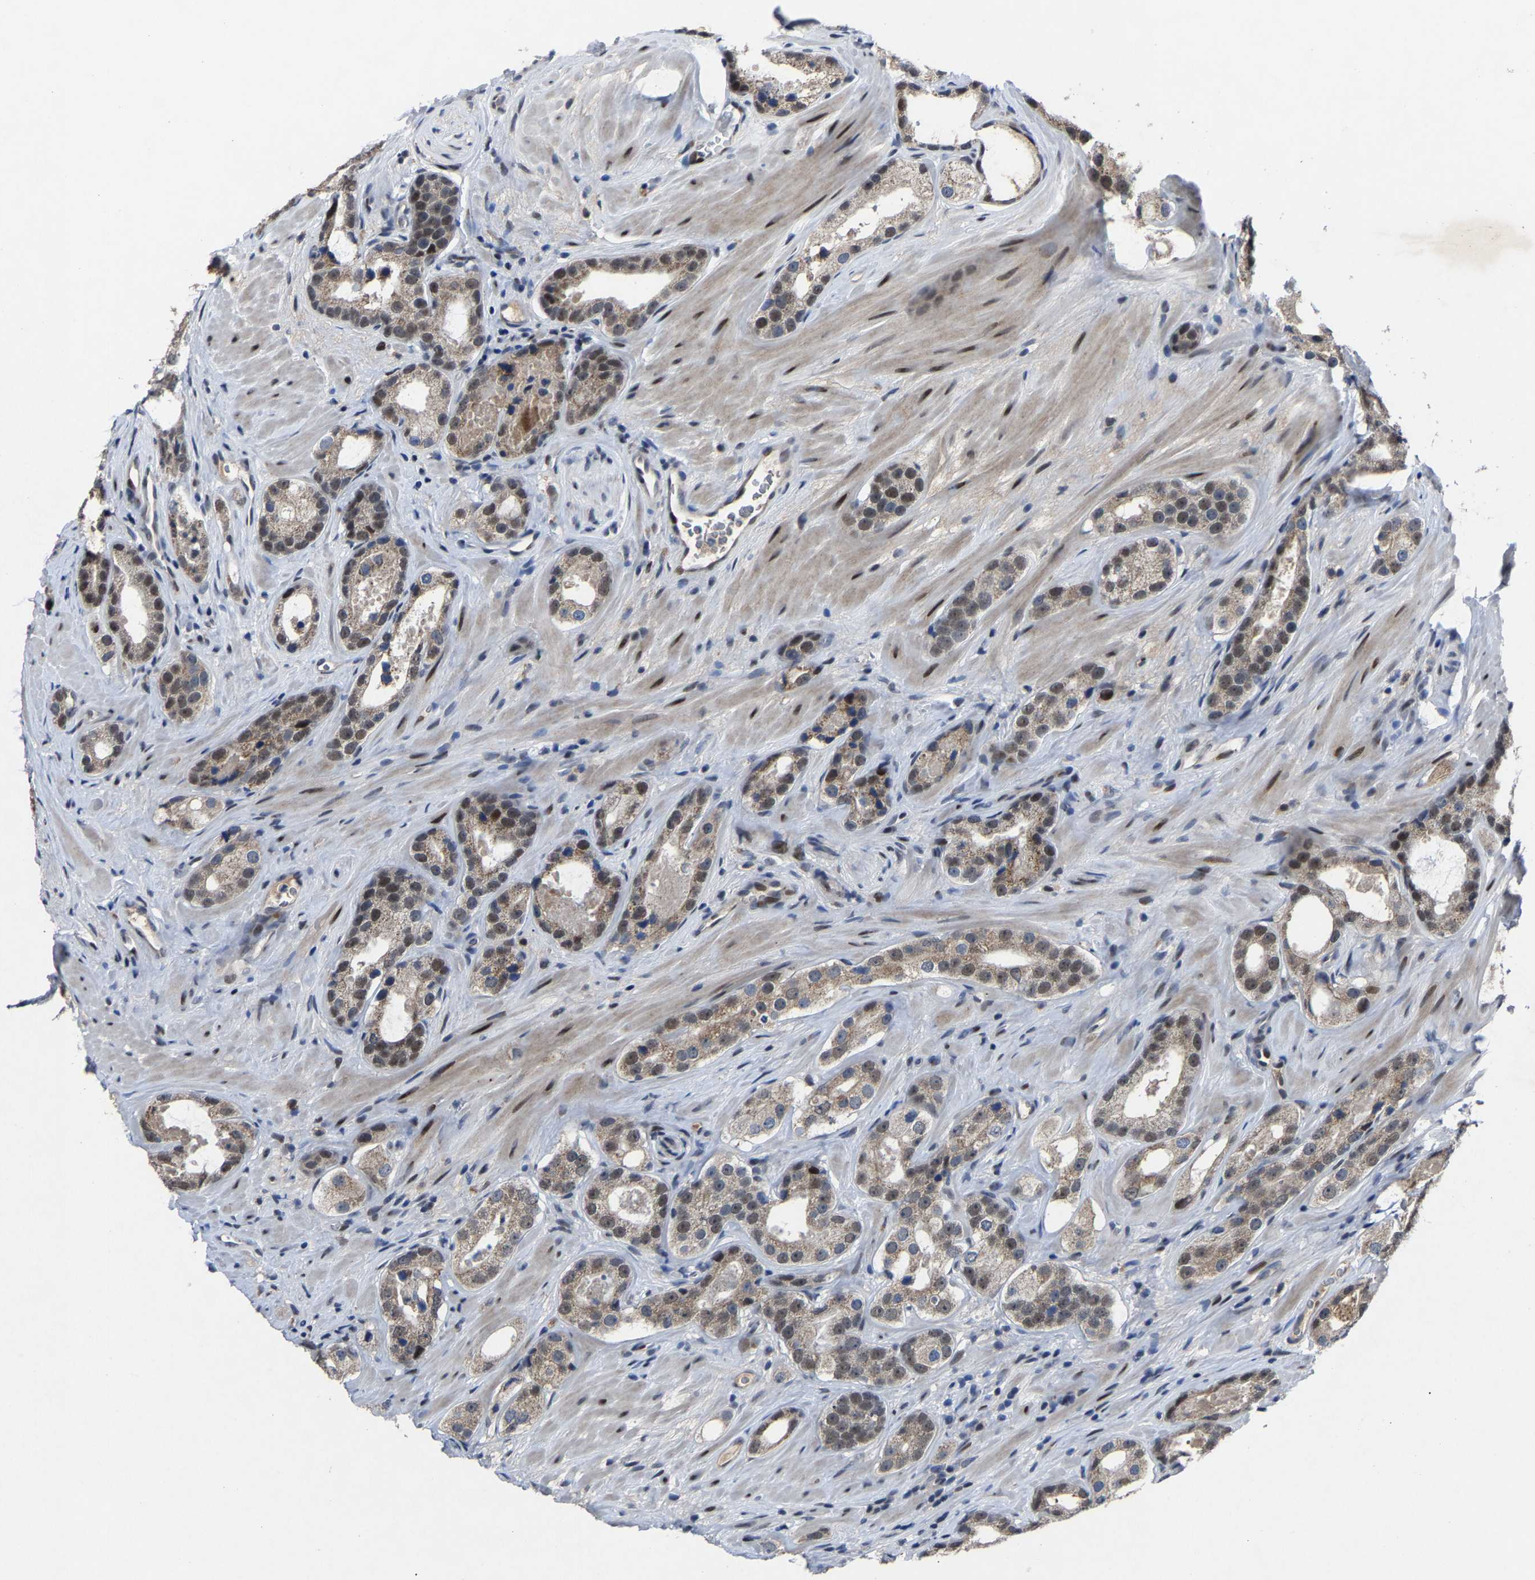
{"staining": {"intensity": "weak", "quantity": ">75%", "location": "nuclear"}, "tissue": "prostate cancer", "cell_type": "Tumor cells", "image_type": "cancer", "snomed": [{"axis": "morphology", "description": "Adenocarcinoma, High grade"}, {"axis": "topography", "description": "Prostate"}], "caption": "Prostate cancer (adenocarcinoma (high-grade)) stained for a protein (brown) demonstrates weak nuclear positive staining in about >75% of tumor cells.", "gene": "LSM8", "patient": {"sex": "male", "age": 63}}